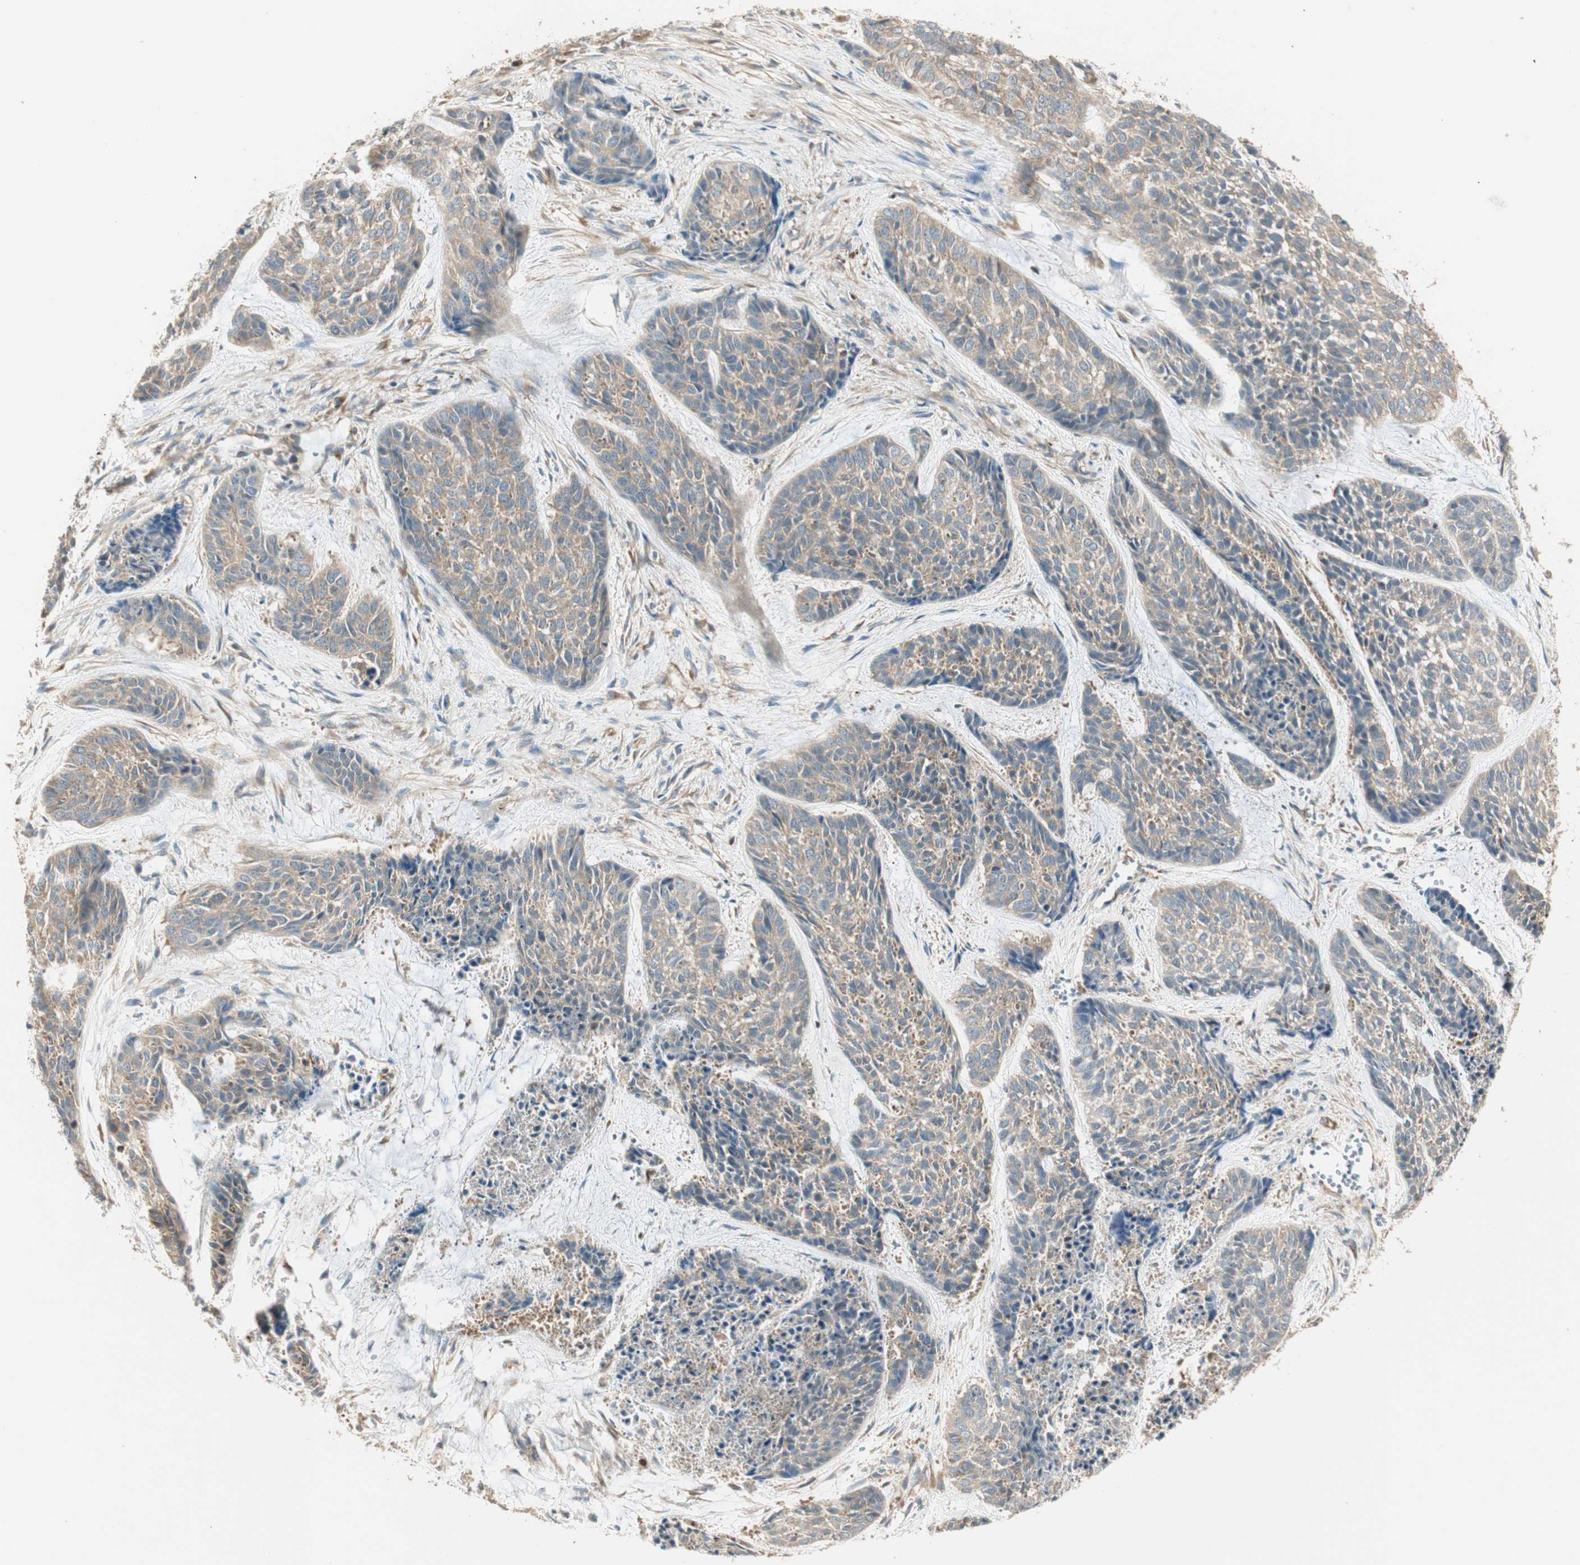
{"staining": {"intensity": "weak", "quantity": ">75%", "location": "cytoplasmic/membranous"}, "tissue": "skin cancer", "cell_type": "Tumor cells", "image_type": "cancer", "snomed": [{"axis": "morphology", "description": "Basal cell carcinoma"}, {"axis": "topography", "description": "Skin"}], "caption": "Immunohistochemistry (IHC) of human skin cancer exhibits low levels of weak cytoplasmic/membranous expression in about >75% of tumor cells. (DAB IHC, brown staining for protein, blue staining for nuclei).", "gene": "CRLF3", "patient": {"sex": "female", "age": 64}}